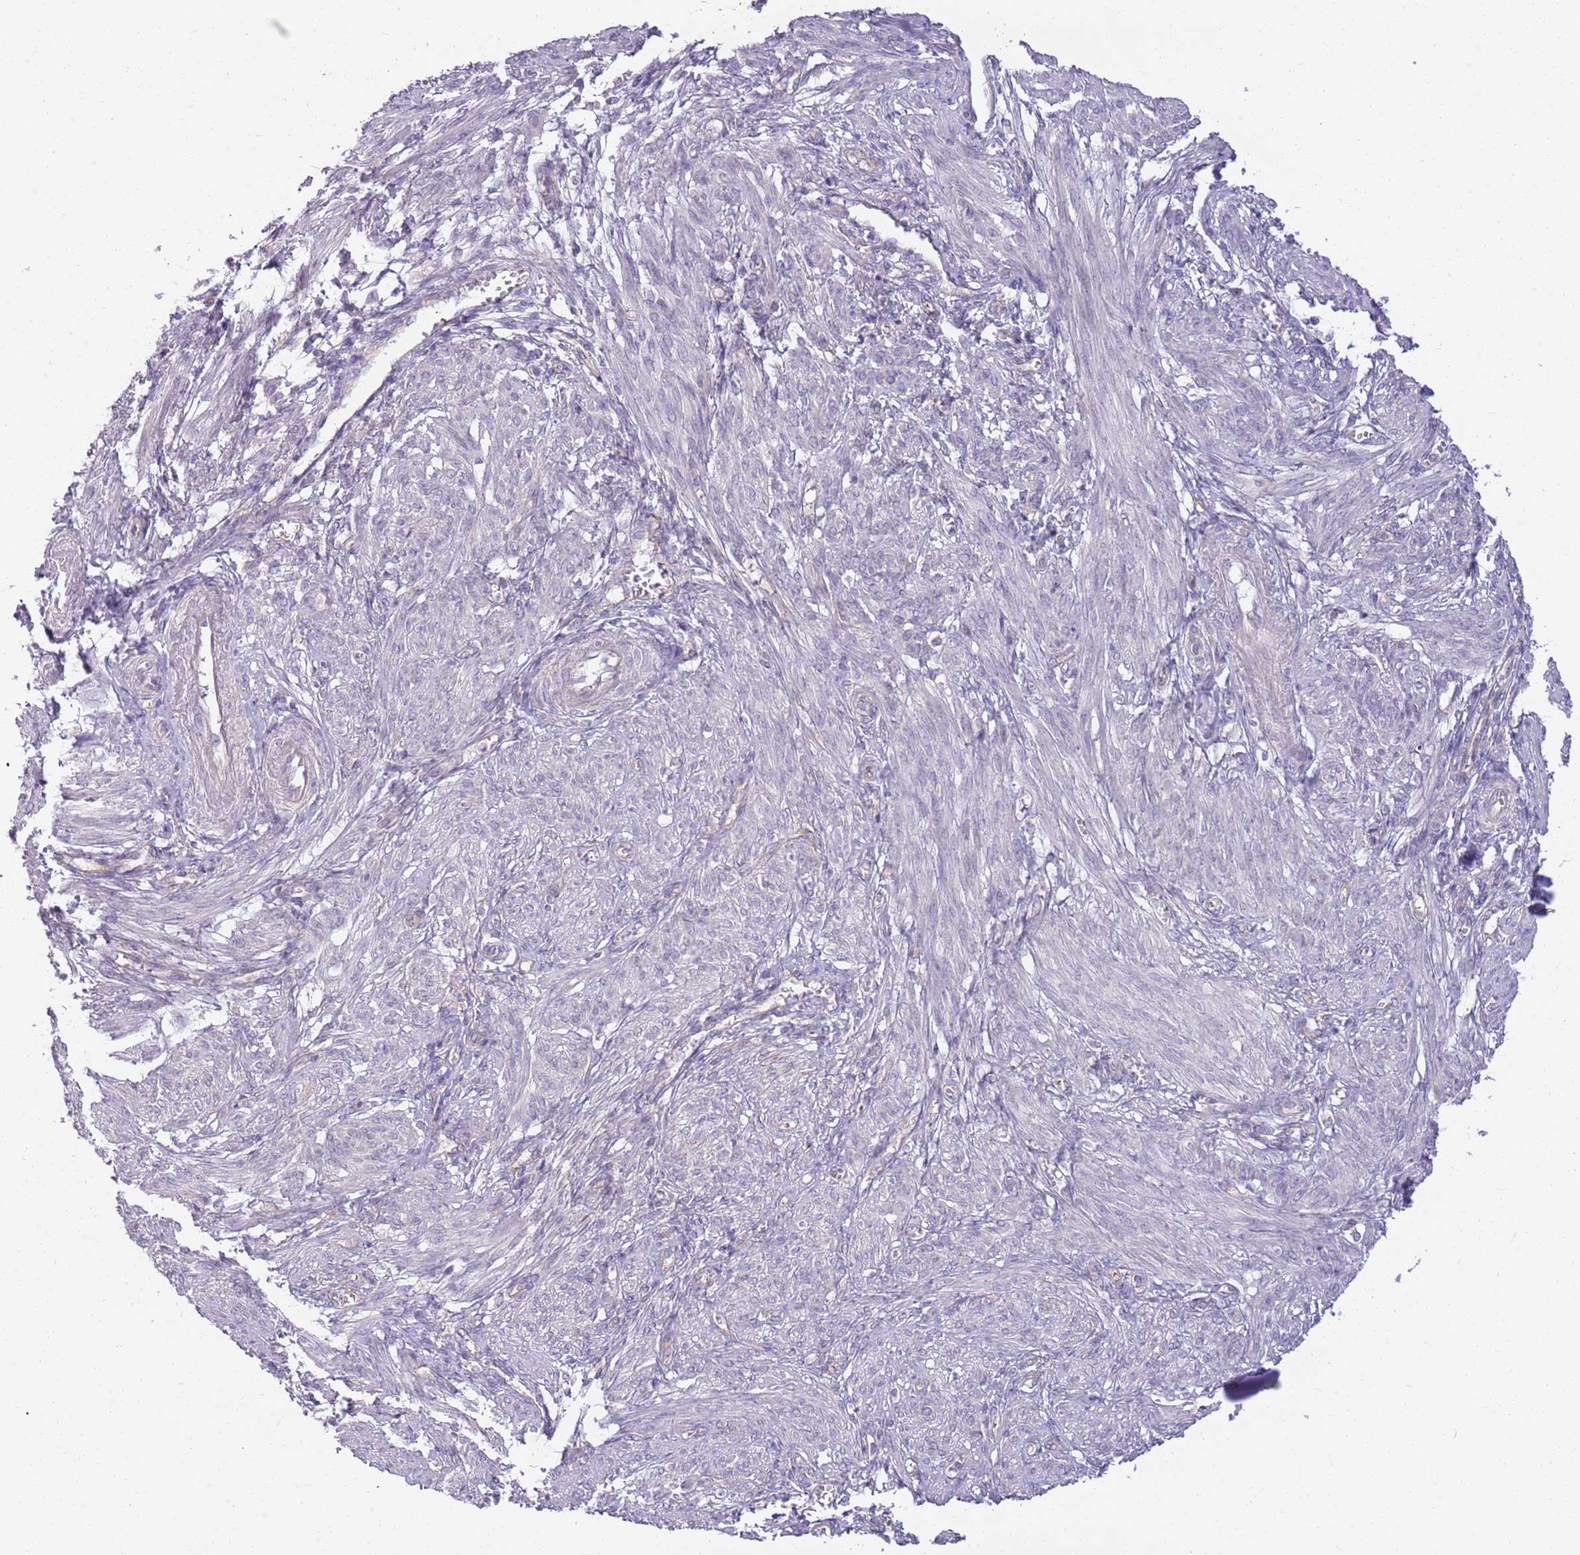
{"staining": {"intensity": "negative", "quantity": "none", "location": "none"}, "tissue": "smooth muscle", "cell_type": "Smooth muscle cells", "image_type": "normal", "snomed": [{"axis": "morphology", "description": "Normal tissue, NOS"}, {"axis": "topography", "description": "Smooth muscle"}], "caption": "Smooth muscle cells are negative for brown protein staining in normal smooth muscle. (DAB (3,3'-diaminobenzidine) IHC visualized using brightfield microscopy, high magnification).", "gene": "PARP8", "patient": {"sex": "female", "age": 39}}